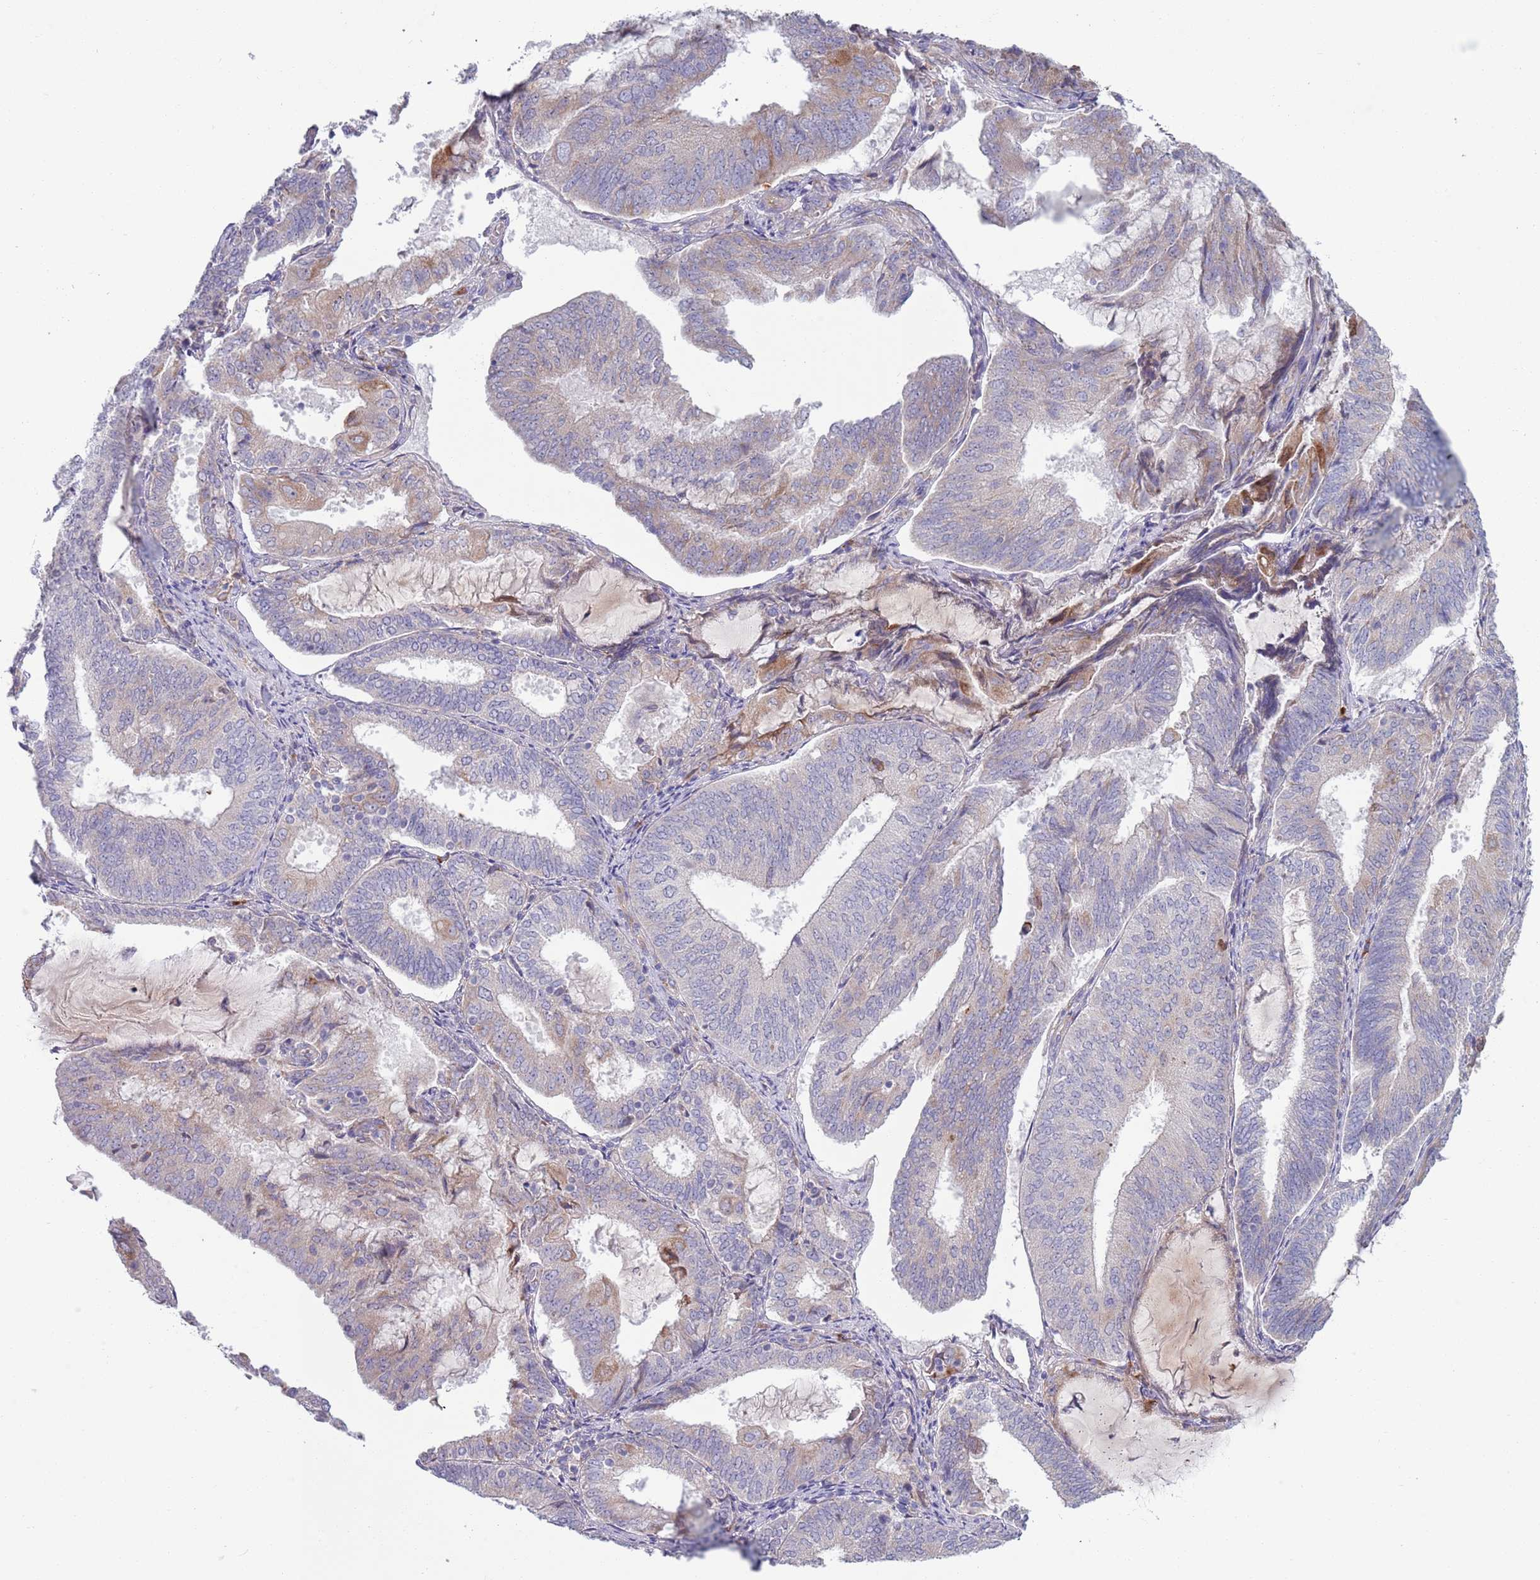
{"staining": {"intensity": "moderate", "quantity": "<25%", "location": "cytoplasmic/membranous"}, "tissue": "endometrial cancer", "cell_type": "Tumor cells", "image_type": "cancer", "snomed": [{"axis": "morphology", "description": "Adenocarcinoma, NOS"}, {"axis": "topography", "description": "Endometrium"}], "caption": "The photomicrograph reveals immunohistochemical staining of endometrial cancer. There is moderate cytoplasmic/membranous expression is seen in approximately <25% of tumor cells.", "gene": "LTB", "patient": {"sex": "female", "age": 81}}